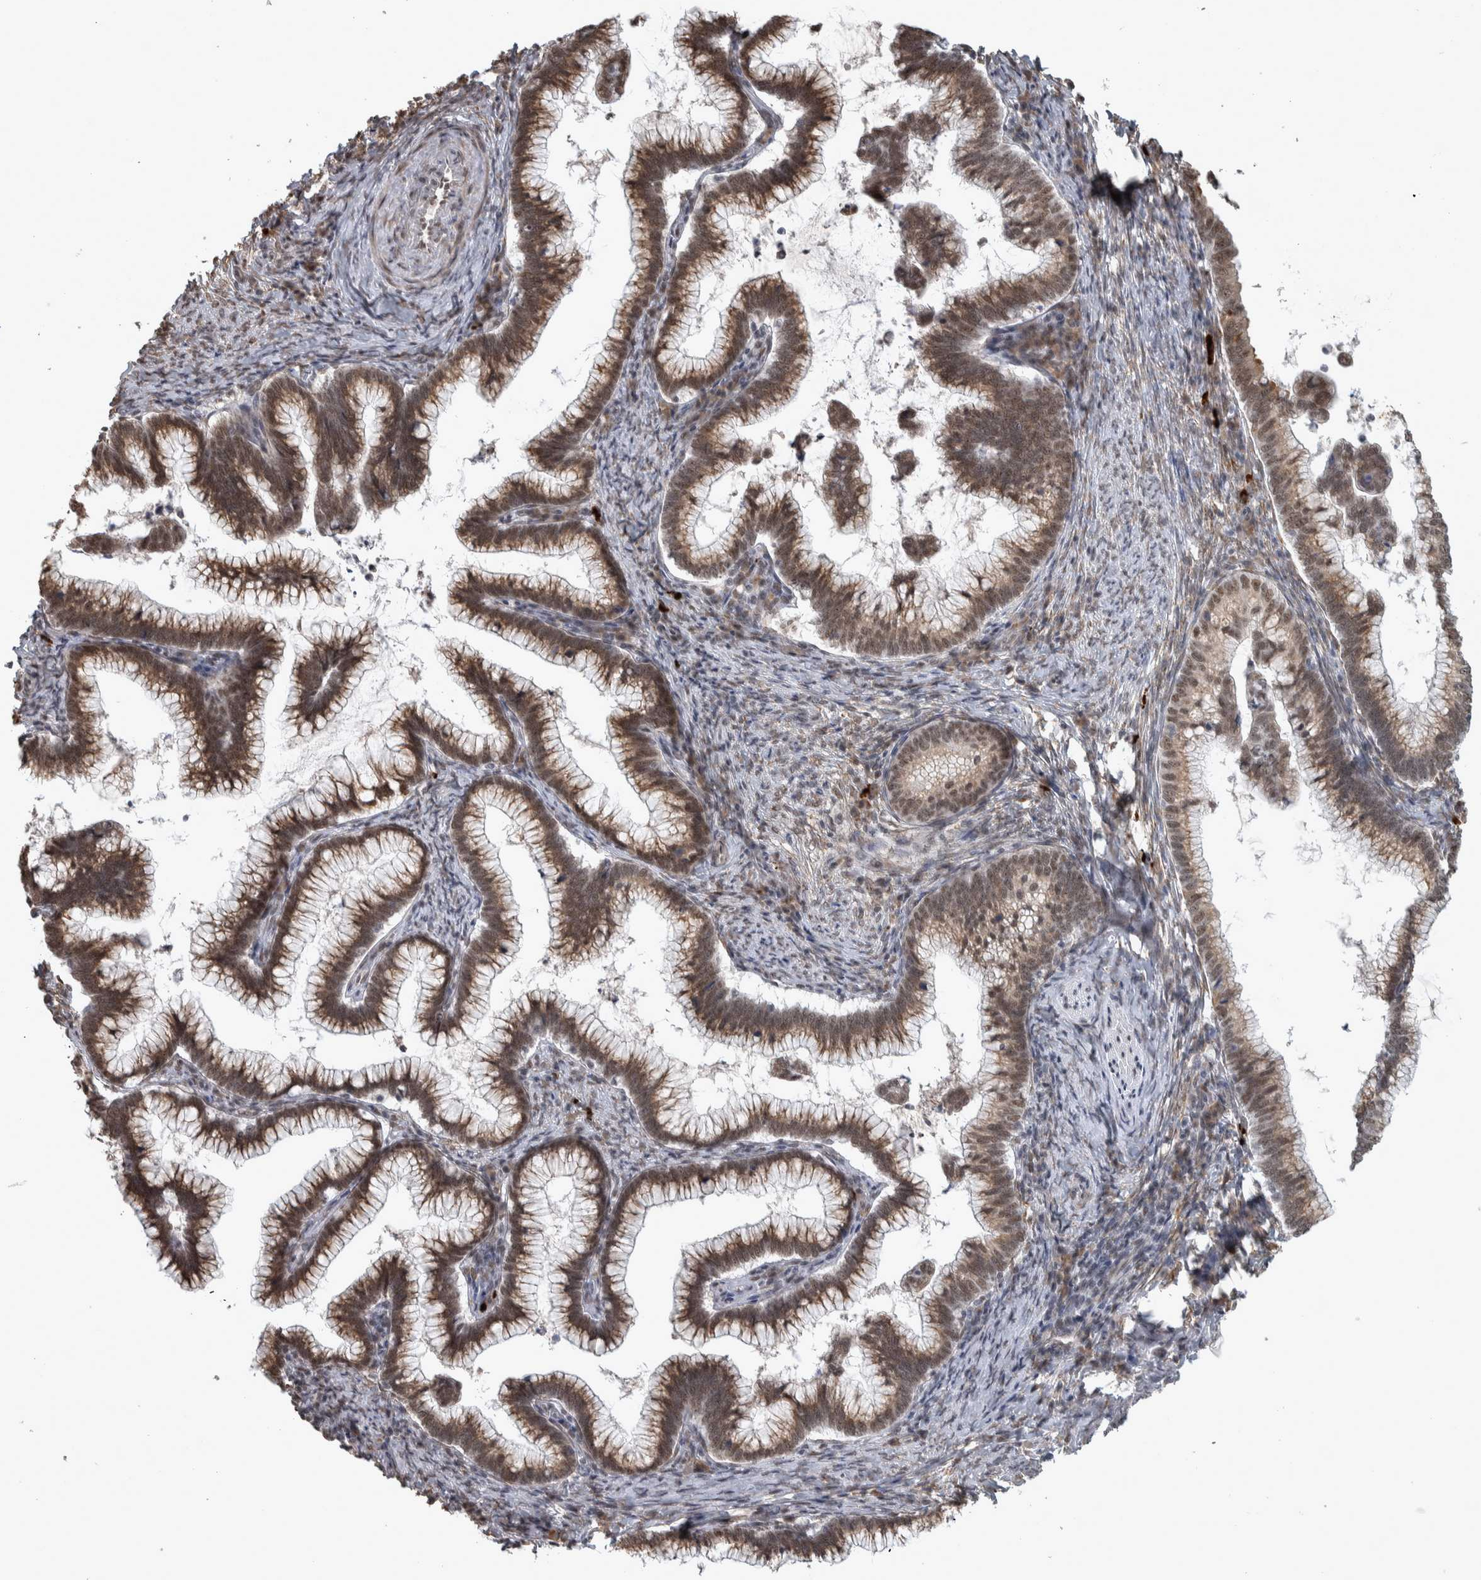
{"staining": {"intensity": "moderate", "quantity": ">75%", "location": "cytoplasmic/membranous,nuclear"}, "tissue": "cervical cancer", "cell_type": "Tumor cells", "image_type": "cancer", "snomed": [{"axis": "morphology", "description": "Adenocarcinoma, NOS"}, {"axis": "topography", "description": "Cervix"}], "caption": "Protein staining reveals moderate cytoplasmic/membranous and nuclear staining in about >75% of tumor cells in cervical cancer.", "gene": "DDX42", "patient": {"sex": "female", "age": 36}}